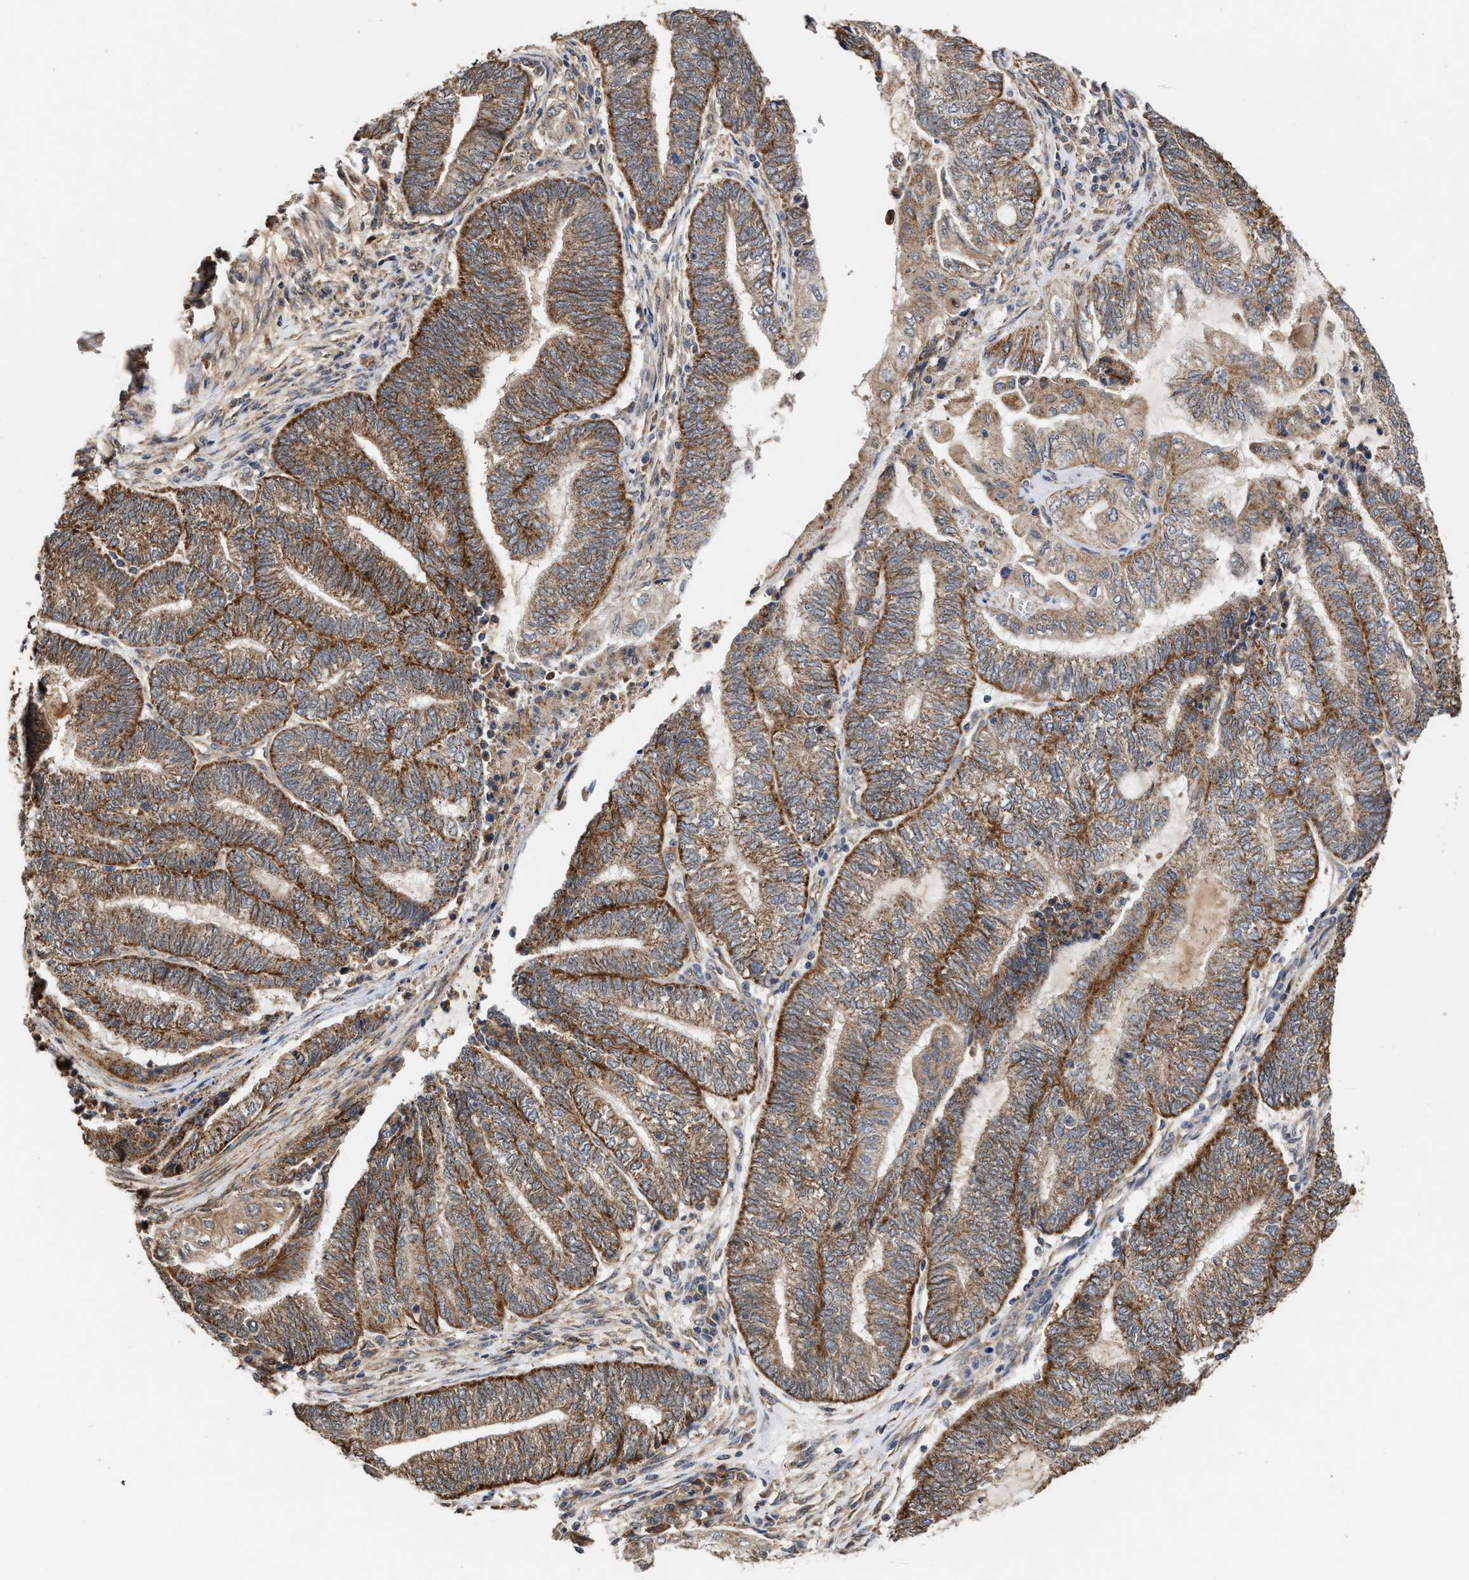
{"staining": {"intensity": "strong", "quantity": ">75%", "location": "cytoplasmic/membranous"}, "tissue": "endometrial cancer", "cell_type": "Tumor cells", "image_type": "cancer", "snomed": [{"axis": "morphology", "description": "Adenocarcinoma, NOS"}, {"axis": "topography", "description": "Uterus"}, {"axis": "topography", "description": "Endometrium"}], "caption": "Immunohistochemical staining of endometrial cancer shows high levels of strong cytoplasmic/membranous protein positivity in approximately >75% of tumor cells.", "gene": "EXOSC2", "patient": {"sex": "female", "age": 70}}